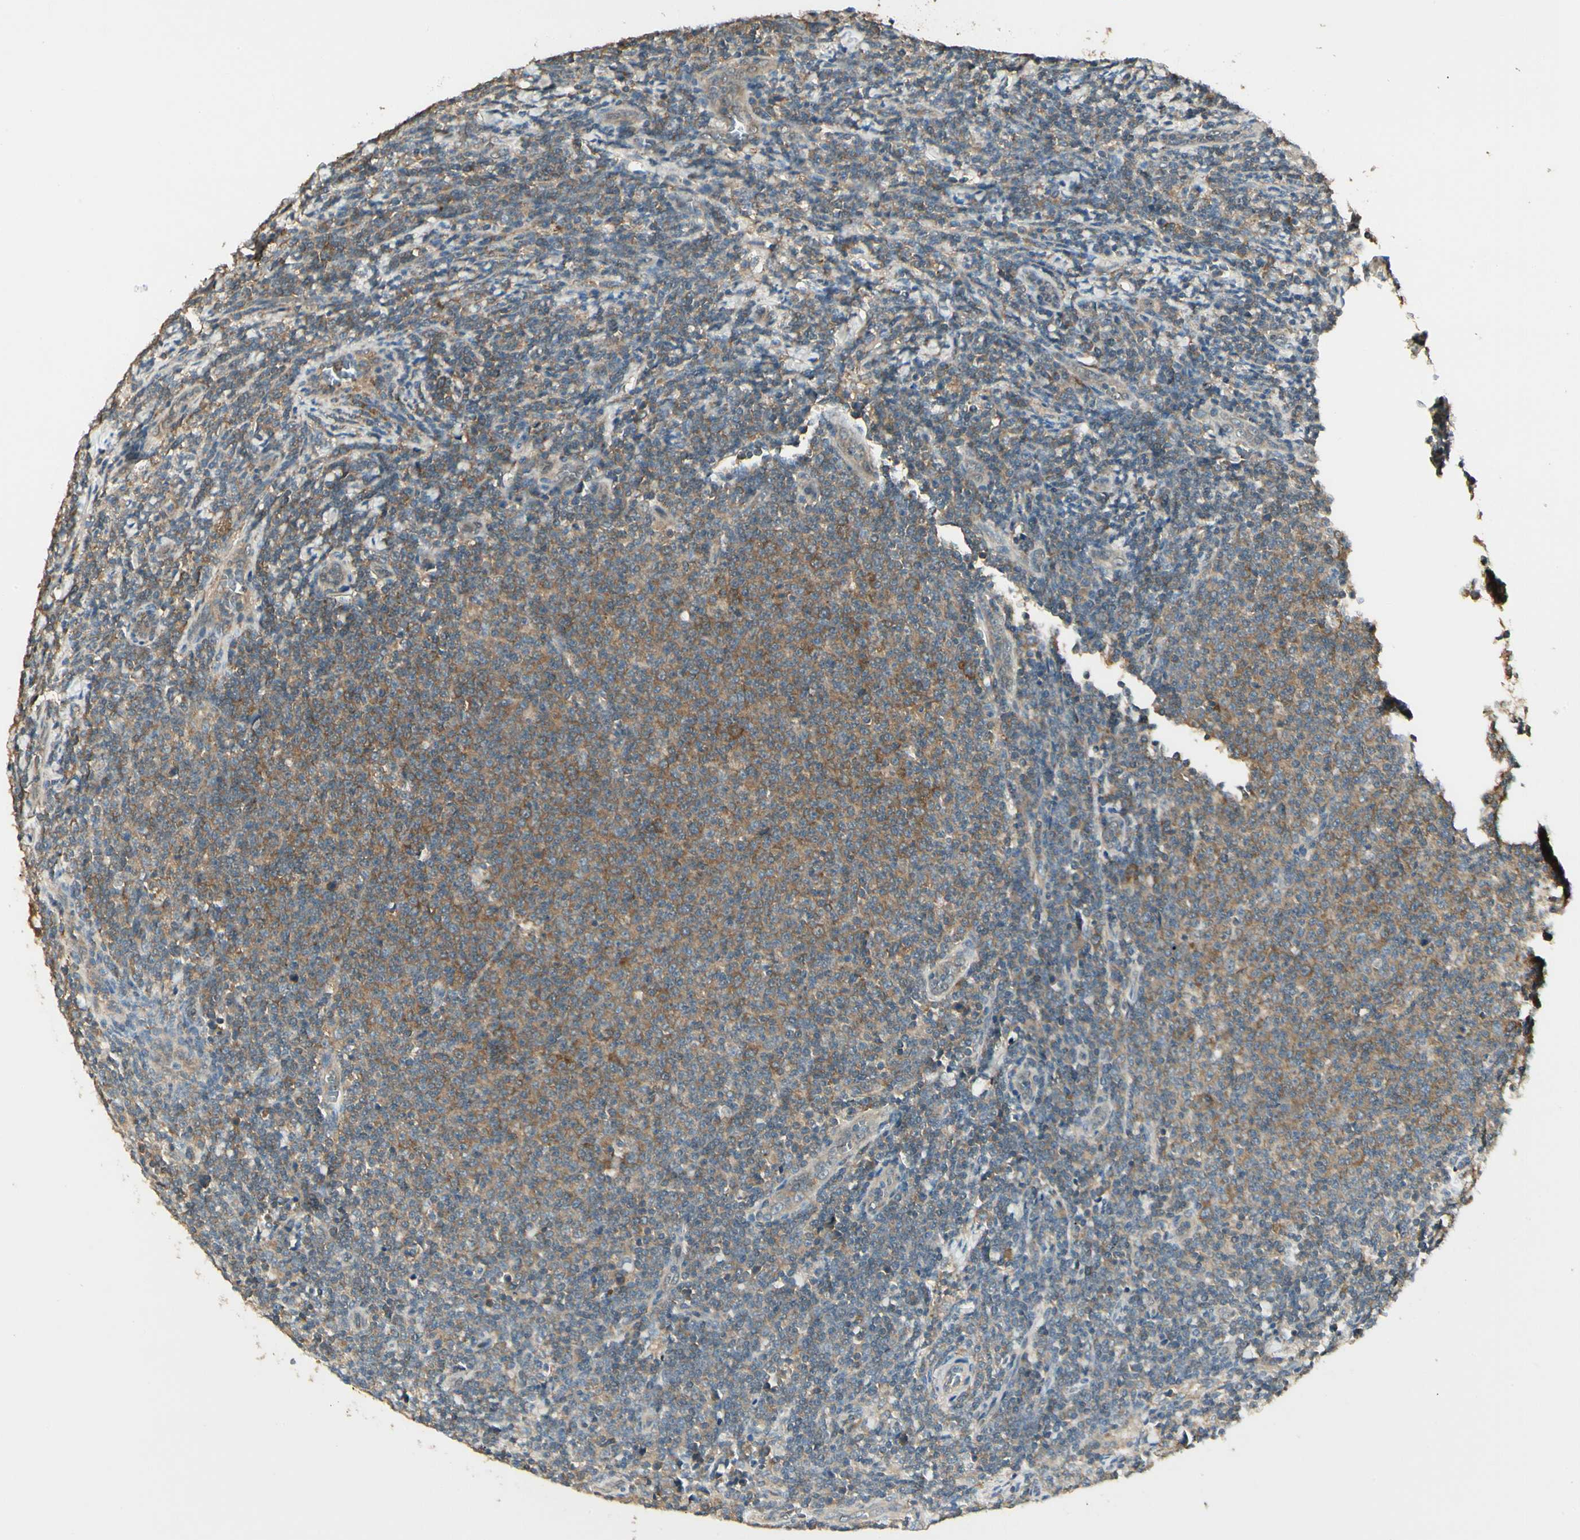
{"staining": {"intensity": "moderate", "quantity": ">75%", "location": "cytoplasmic/membranous"}, "tissue": "lymphoma", "cell_type": "Tumor cells", "image_type": "cancer", "snomed": [{"axis": "morphology", "description": "Malignant lymphoma, non-Hodgkin's type, Low grade"}, {"axis": "topography", "description": "Lymph node"}], "caption": "DAB (3,3'-diaminobenzidine) immunohistochemical staining of lymphoma shows moderate cytoplasmic/membranous protein staining in about >75% of tumor cells. The protein of interest is stained brown, and the nuclei are stained in blue (DAB IHC with brightfield microscopy, high magnification).", "gene": "CCT7", "patient": {"sex": "male", "age": 66}}